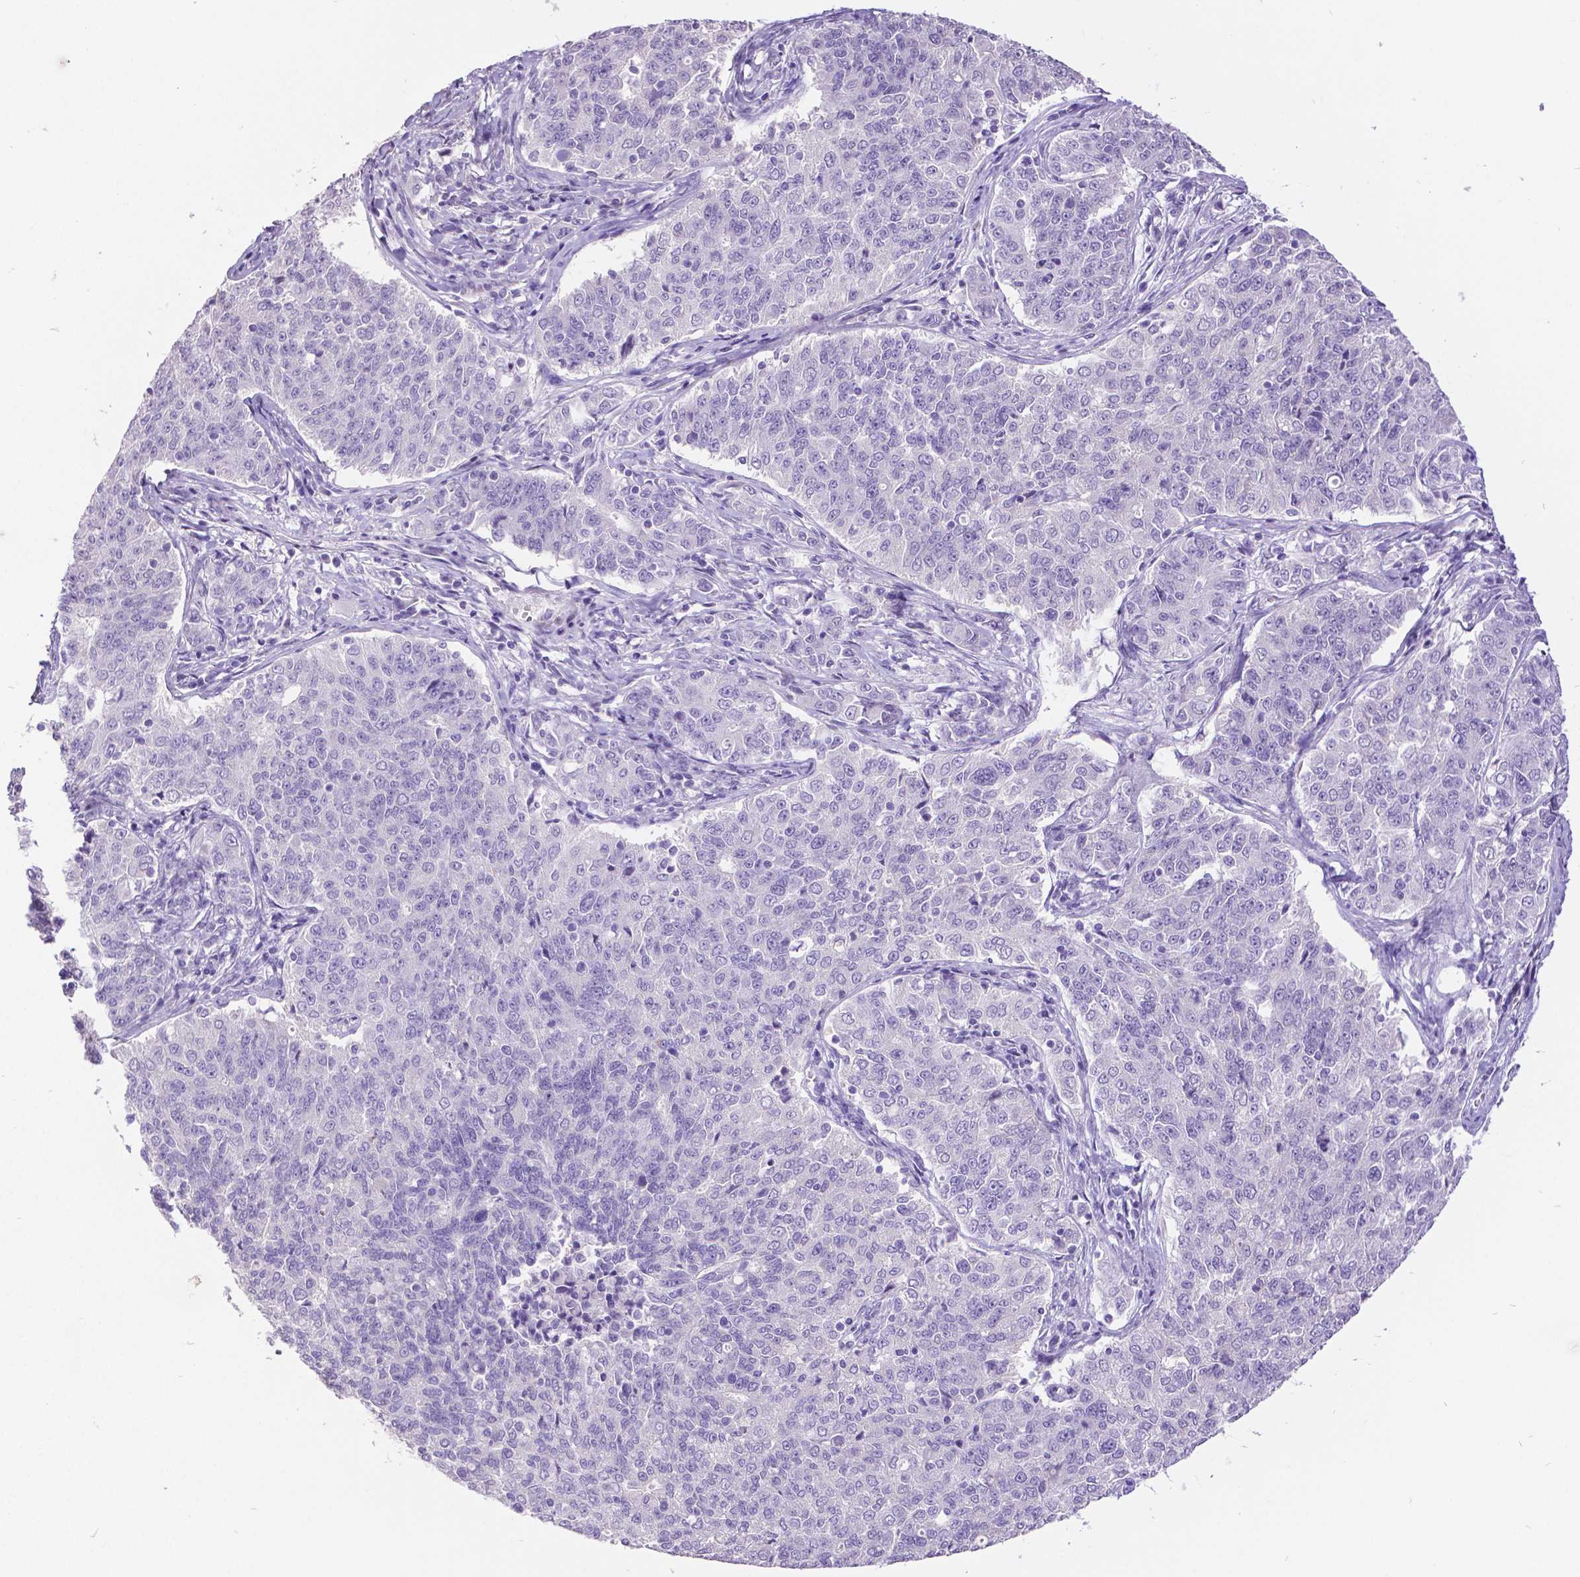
{"staining": {"intensity": "negative", "quantity": "none", "location": "none"}, "tissue": "endometrial cancer", "cell_type": "Tumor cells", "image_type": "cancer", "snomed": [{"axis": "morphology", "description": "Adenocarcinoma, NOS"}, {"axis": "topography", "description": "Endometrium"}], "caption": "This is an immunohistochemistry photomicrograph of endometrial adenocarcinoma. There is no positivity in tumor cells.", "gene": "SATB2", "patient": {"sex": "female", "age": 43}}